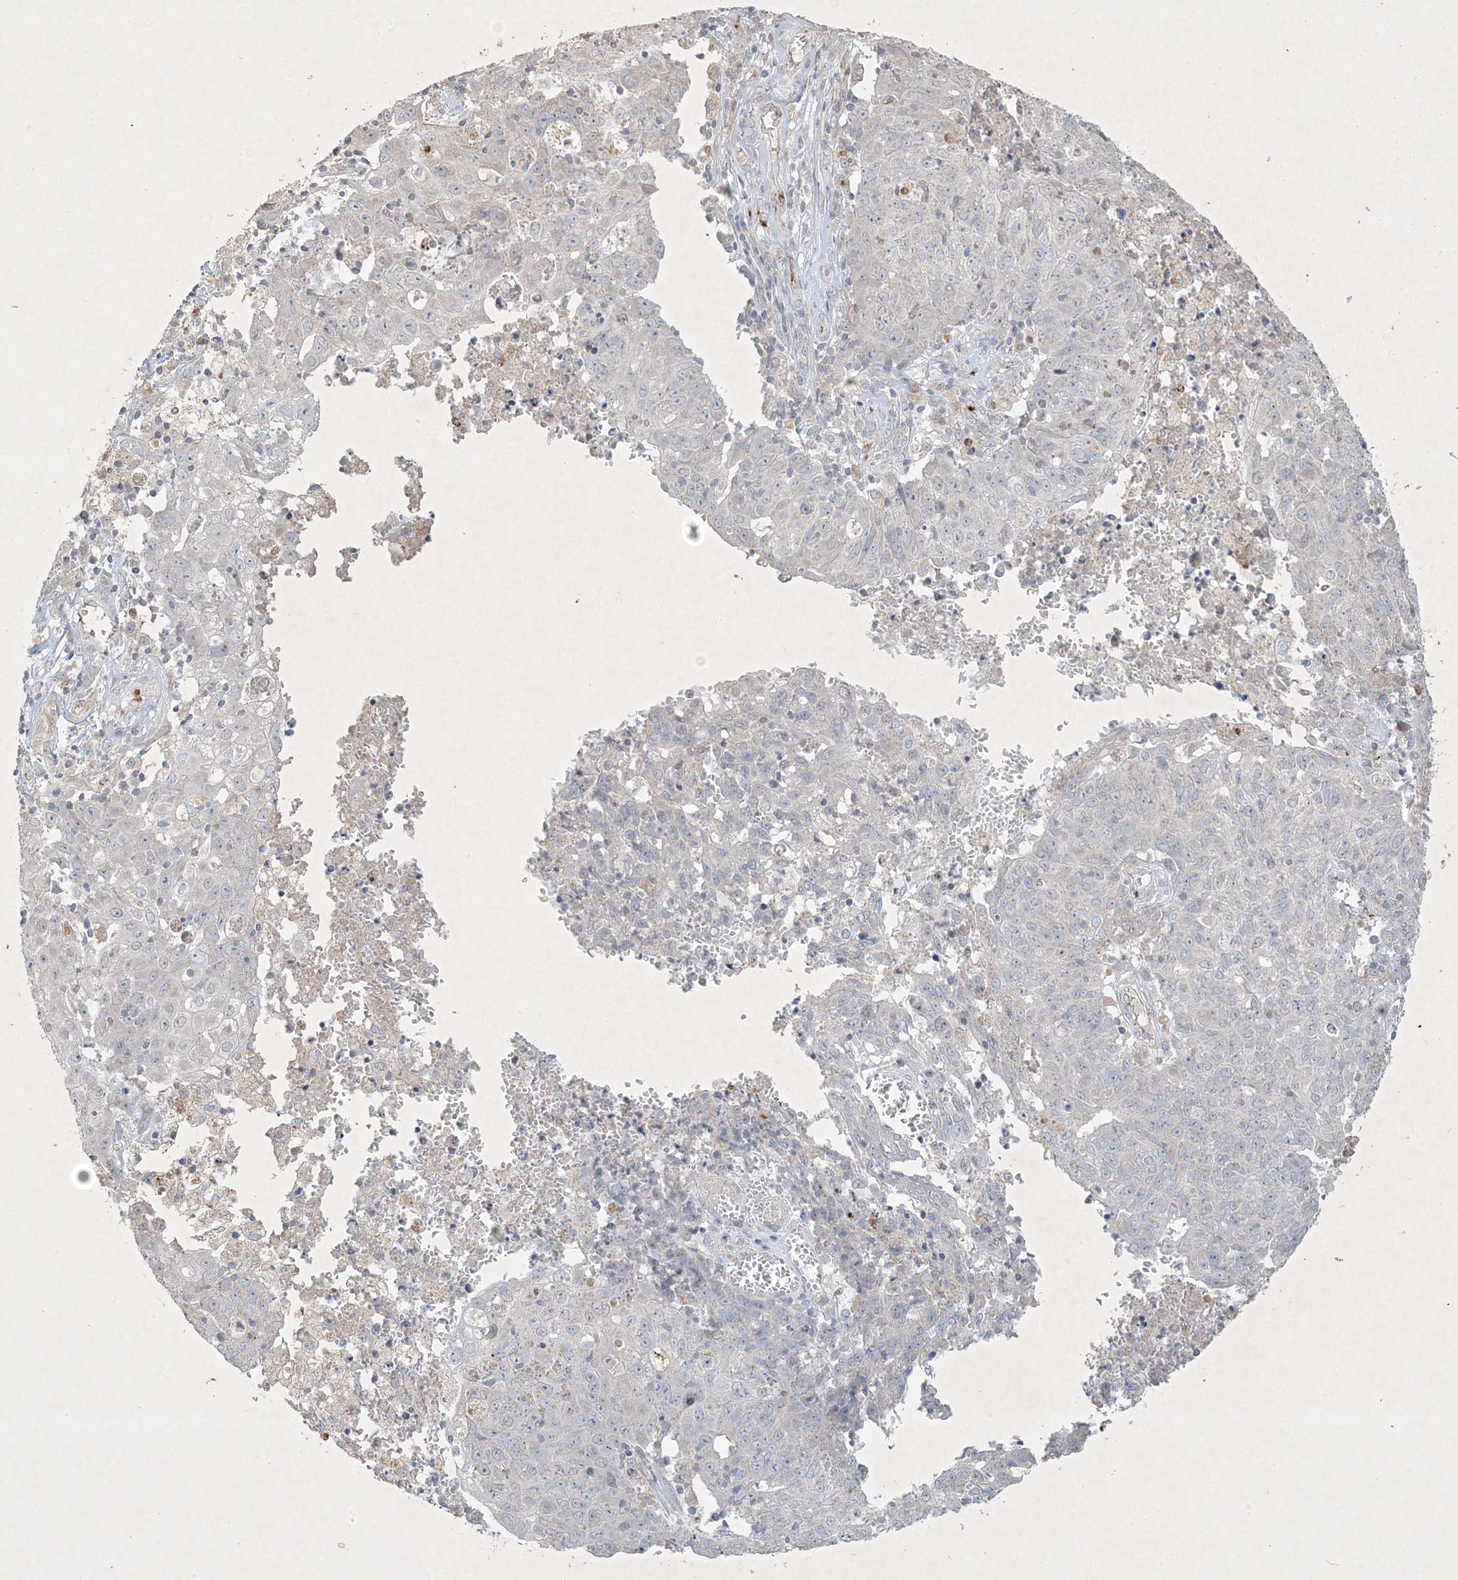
{"staining": {"intensity": "negative", "quantity": "none", "location": "none"}, "tissue": "ovarian cancer", "cell_type": "Tumor cells", "image_type": "cancer", "snomed": [{"axis": "morphology", "description": "Carcinoma, endometroid"}, {"axis": "topography", "description": "Ovary"}], "caption": "Protein analysis of ovarian cancer (endometroid carcinoma) demonstrates no significant positivity in tumor cells. The staining was performed using DAB (3,3'-diaminobenzidine) to visualize the protein expression in brown, while the nuclei were stained in blue with hematoxylin (Magnification: 20x).", "gene": "PRSS36", "patient": {"sex": "female", "age": 42}}